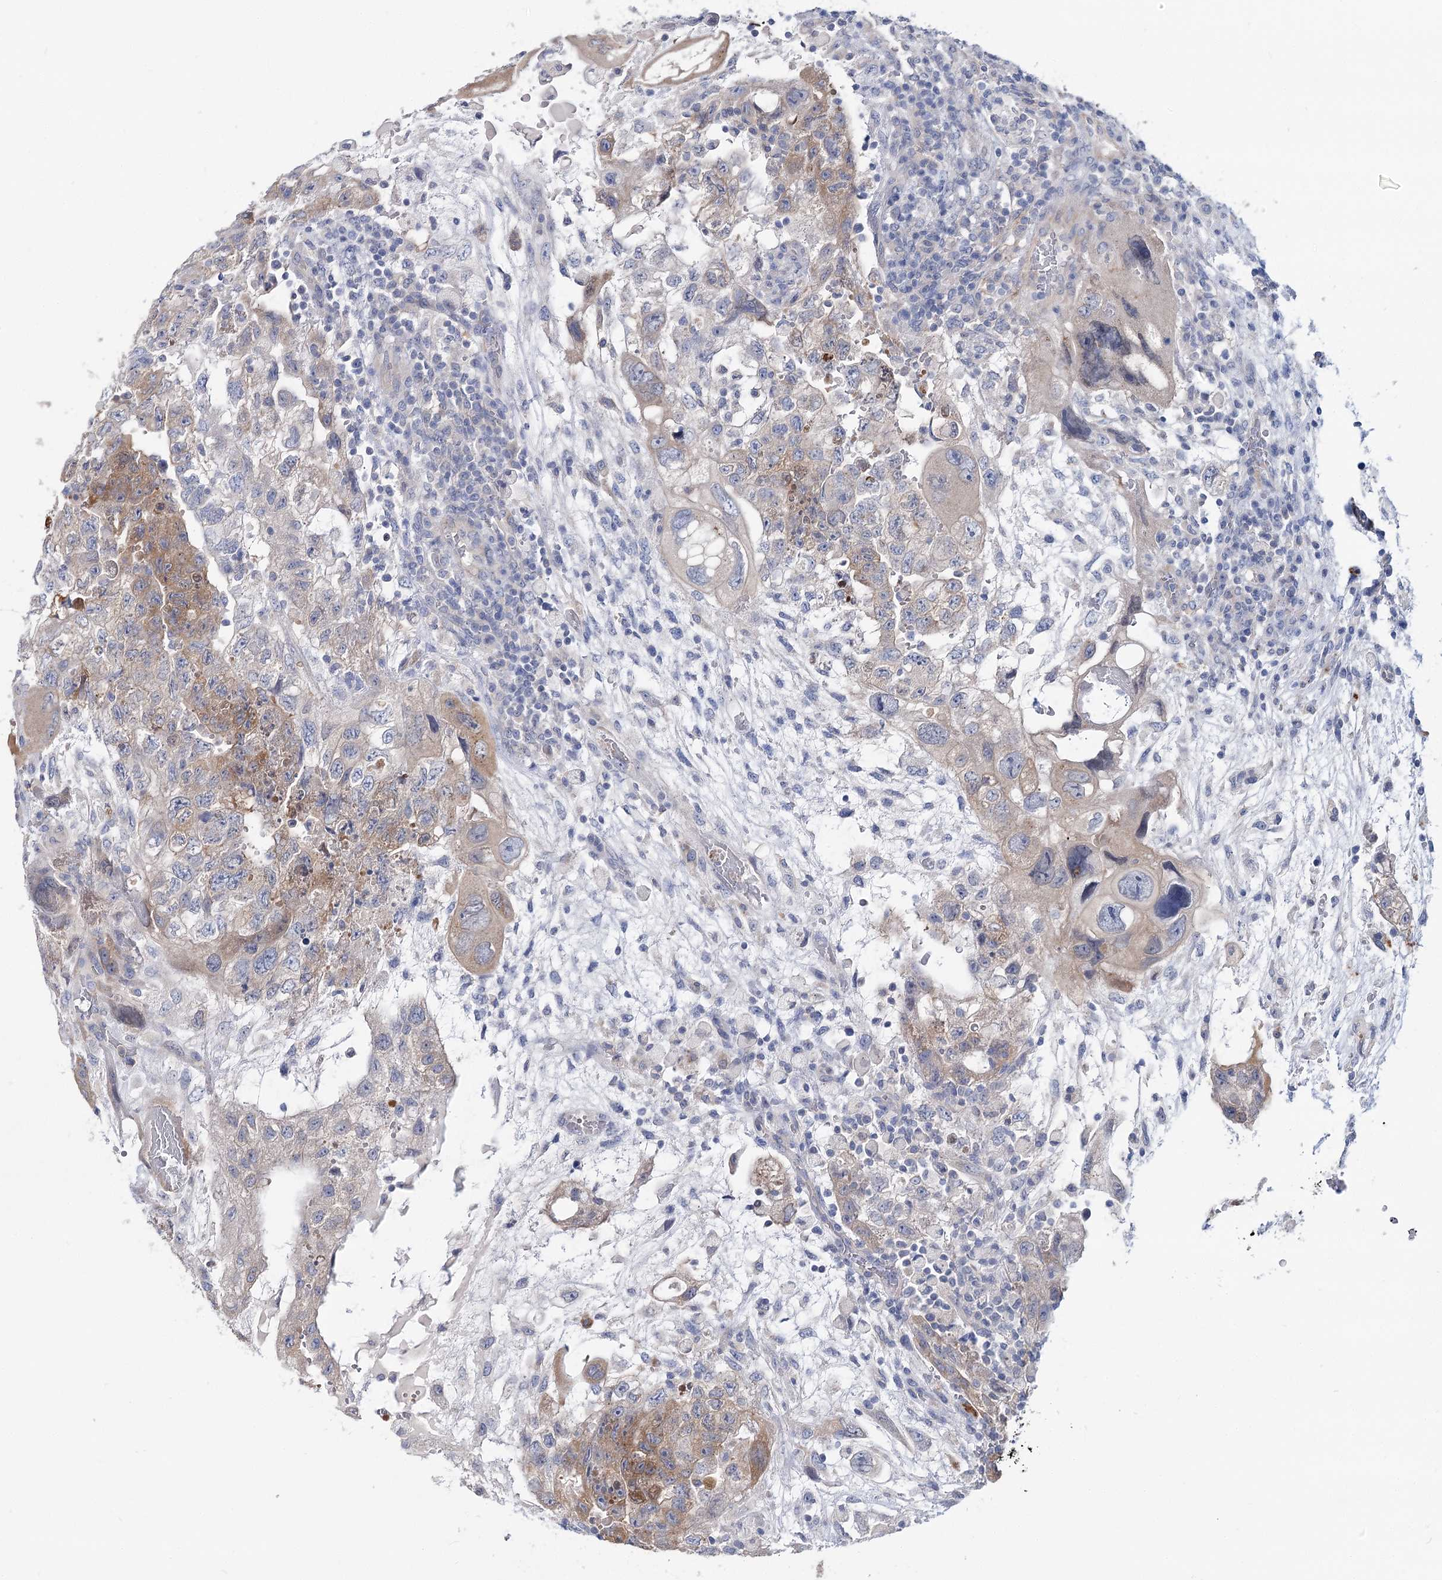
{"staining": {"intensity": "moderate", "quantity": "<25%", "location": "cytoplasmic/membranous"}, "tissue": "testis cancer", "cell_type": "Tumor cells", "image_type": "cancer", "snomed": [{"axis": "morphology", "description": "Carcinoma, Embryonal, NOS"}, {"axis": "topography", "description": "Testis"}], "caption": "IHC of human testis cancer (embryonal carcinoma) displays low levels of moderate cytoplasmic/membranous expression in approximately <25% of tumor cells. (DAB IHC, brown staining for protein, blue staining for nuclei).", "gene": "UGP2", "patient": {"sex": "male", "age": 36}}